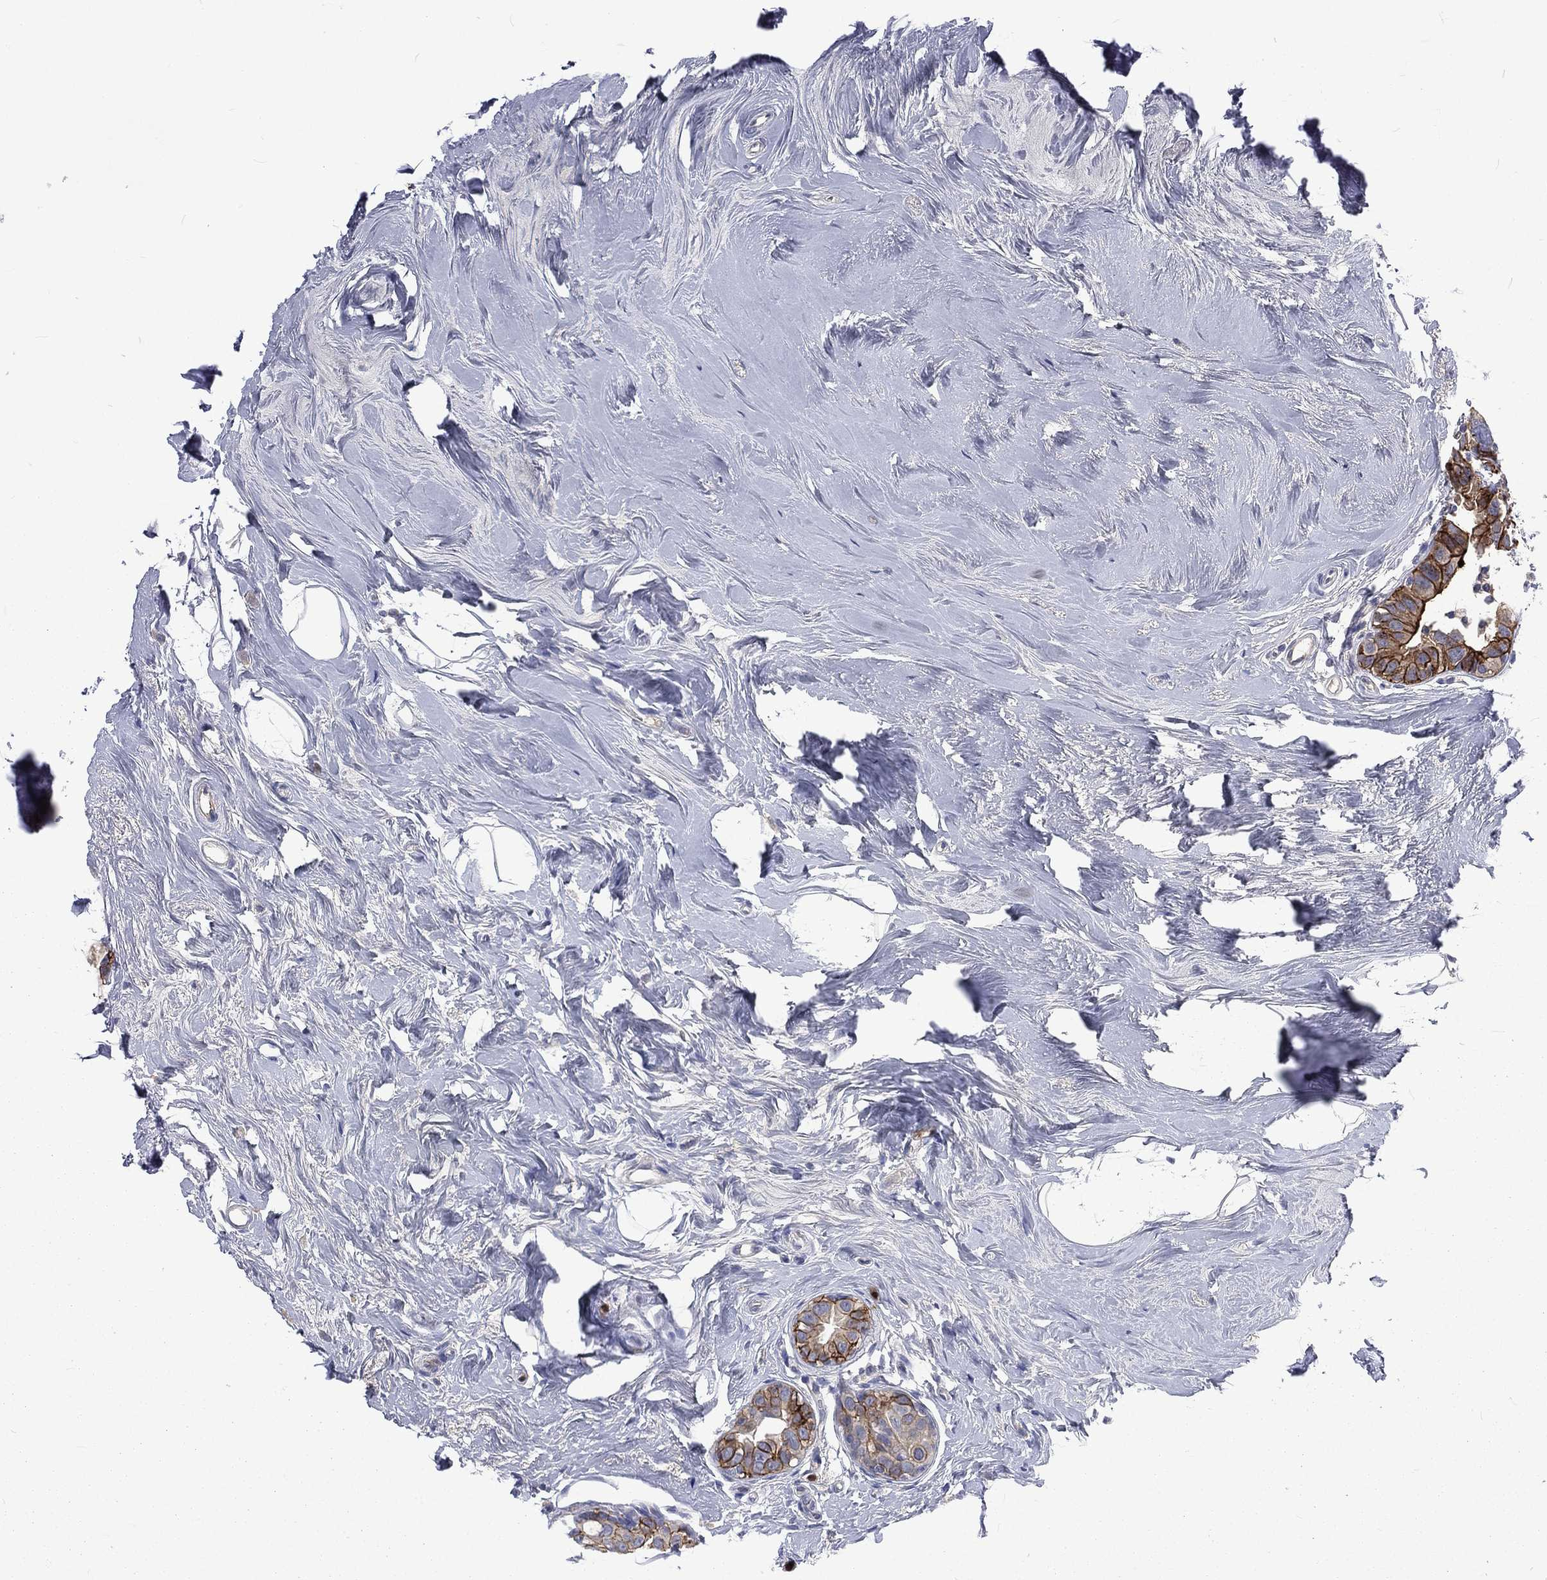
{"staining": {"intensity": "strong", "quantity": ">75%", "location": "cytoplasmic/membranous"}, "tissue": "breast cancer", "cell_type": "Tumor cells", "image_type": "cancer", "snomed": [{"axis": "morphology", "description": "Duct carcinoma"}, {"axis": "topography", "description": "Breast"}], "caption": "DAB (3,3'-diaminobenzidine) immunohistochemical staining of breast cancer shows strong cytoplasmic/membranous protein expression in approximately >75% of tumor cells.", "gene": "CA12", "patient": {"sex": "female", "age": 55}}